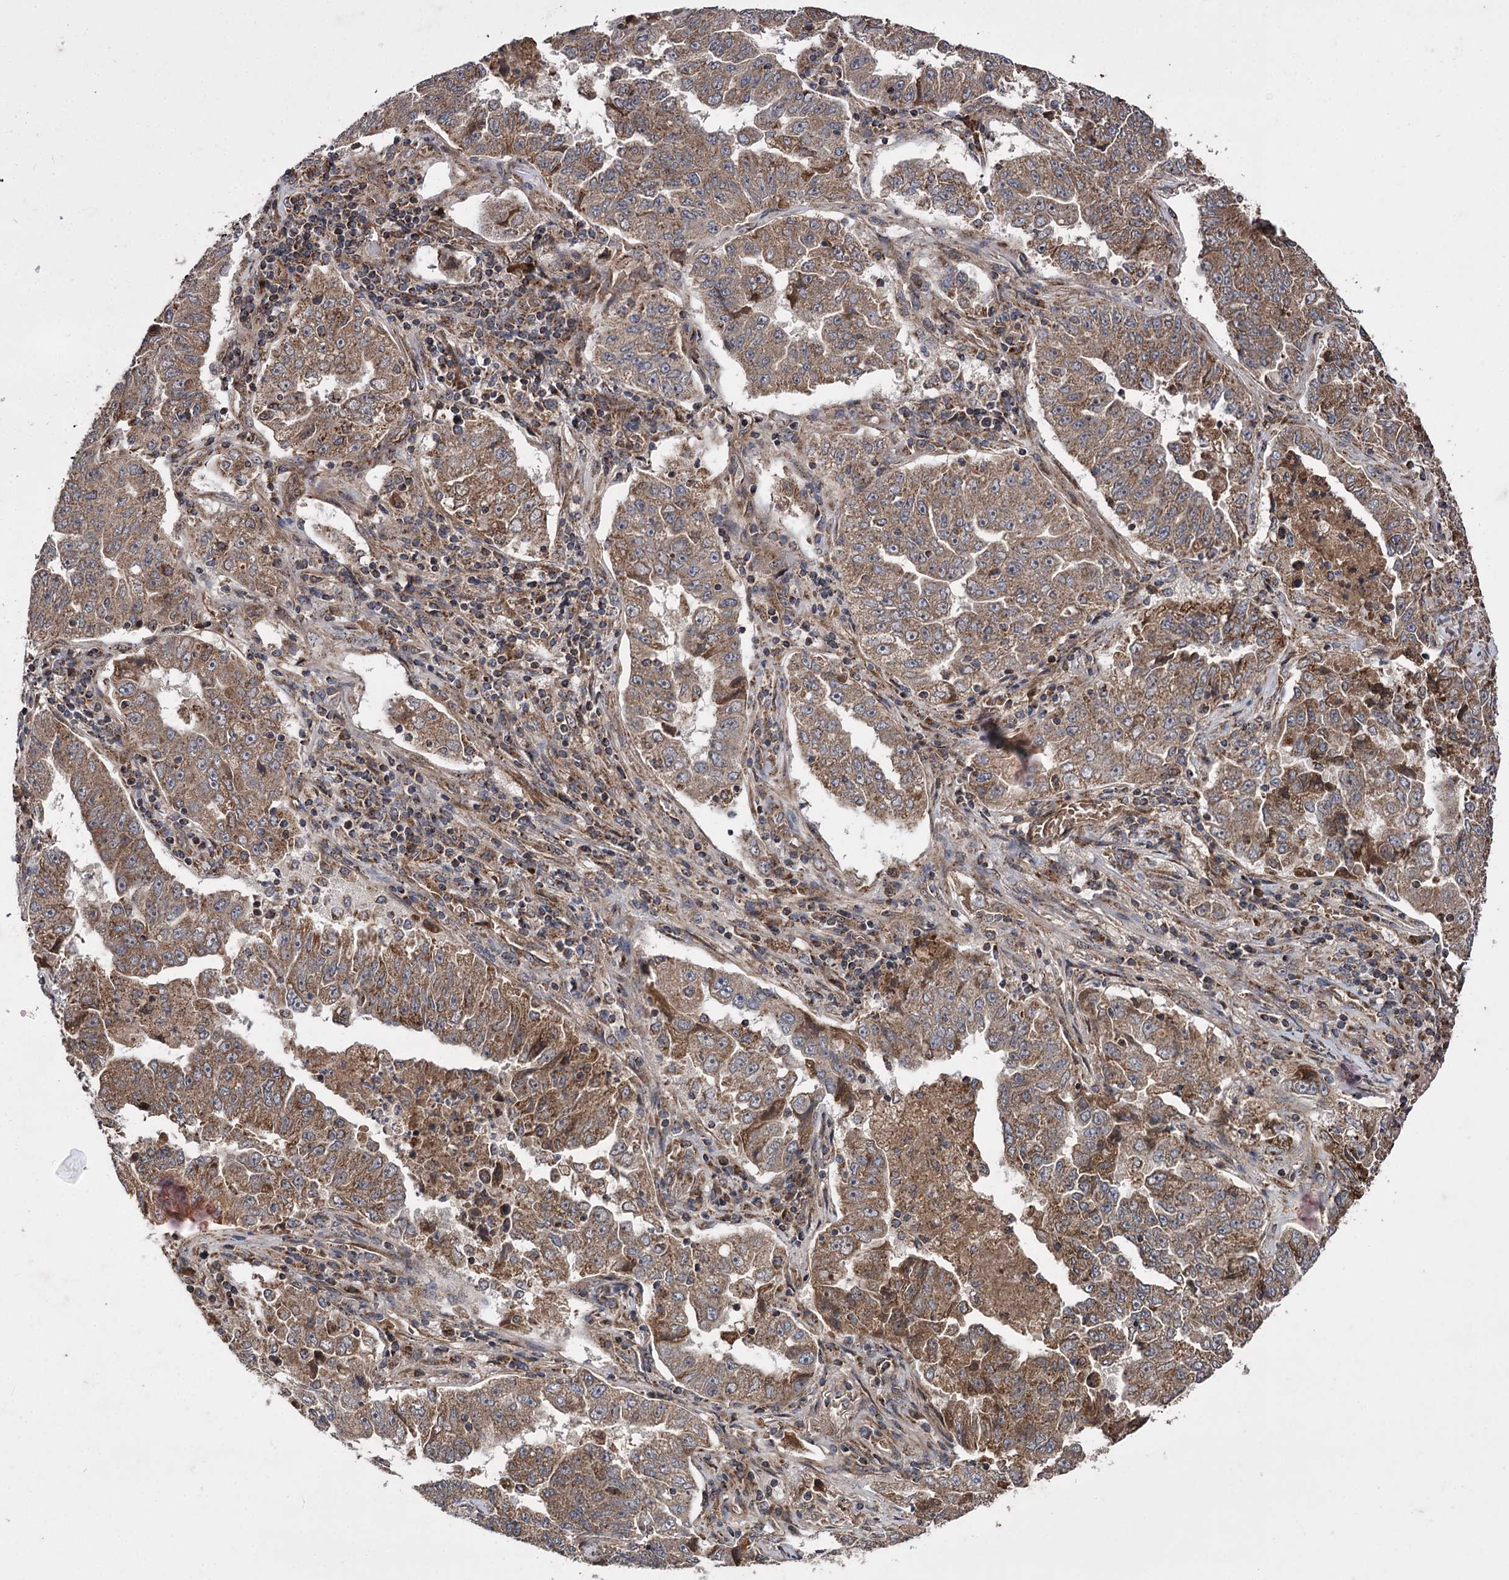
{"staining": {"intensity": "moderate", "quantity": ">75%", "location": "cytoplasmic/membranous"}, "tissue": "lung cancer", "cell_type": "Tumor cells", "image_type": "cancer", "snomed": [{"axis": "morphology", "description": "Adenocarcinoma, NOS"}, {"axis": "topography", "description": "Lung"}], "caption": "Protein staining shows moderate cytoplasmic/membranous positivity in approximately >75% of tumor cells in lung adenocarcinoma.", "gene": "RASSF3", "patient": {"sex": "female", "age": 51}}